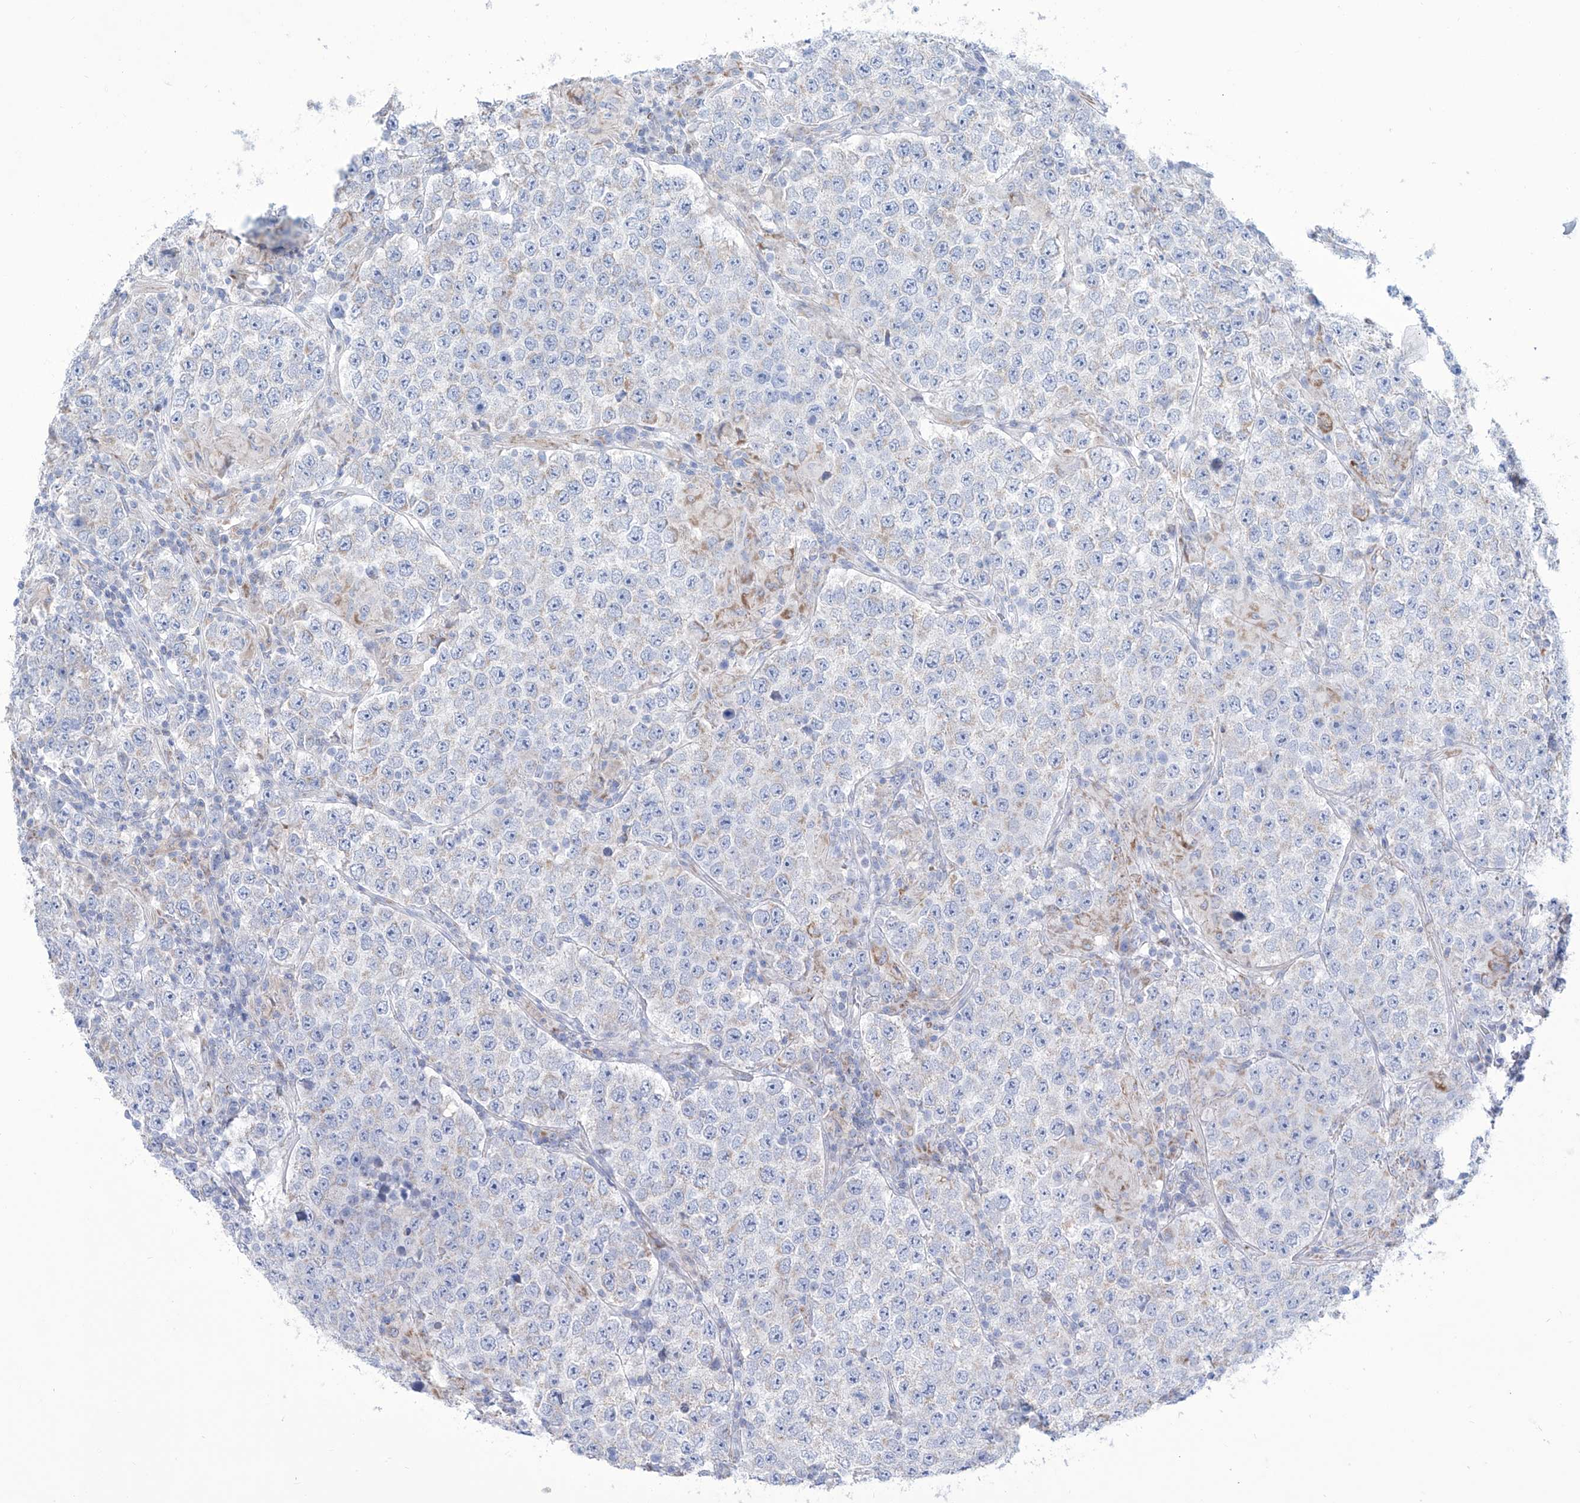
{"staining": {"intensity": "weak", "quantity": "<25%", "location": "cytoplasmic/membranous"}, "tissue": "testis cancer", "cell_type": "Tumor cells", "image_type": "cancer", "snomed": [{"axis": "morphology", "description": "Normal tissue, NOS"}, {"axis": "morphology", "description": "Urothelial carcinoma, High grade"}, {"axis": "morphology", "description": "Seminoma, NOS"}, {"axis": "morphology", "description": "Carcinoma, Embryonal, NOS"}, {"axis": "topography", "description": "Urinary bladder"}, {"axis": "topography", "description": "Testis"}], "caption": "Tumor cells show no significant protein positivity in testis cancer.", "gene": "ALDH6A1", "patient": {"sex": "male", "age": 41}}